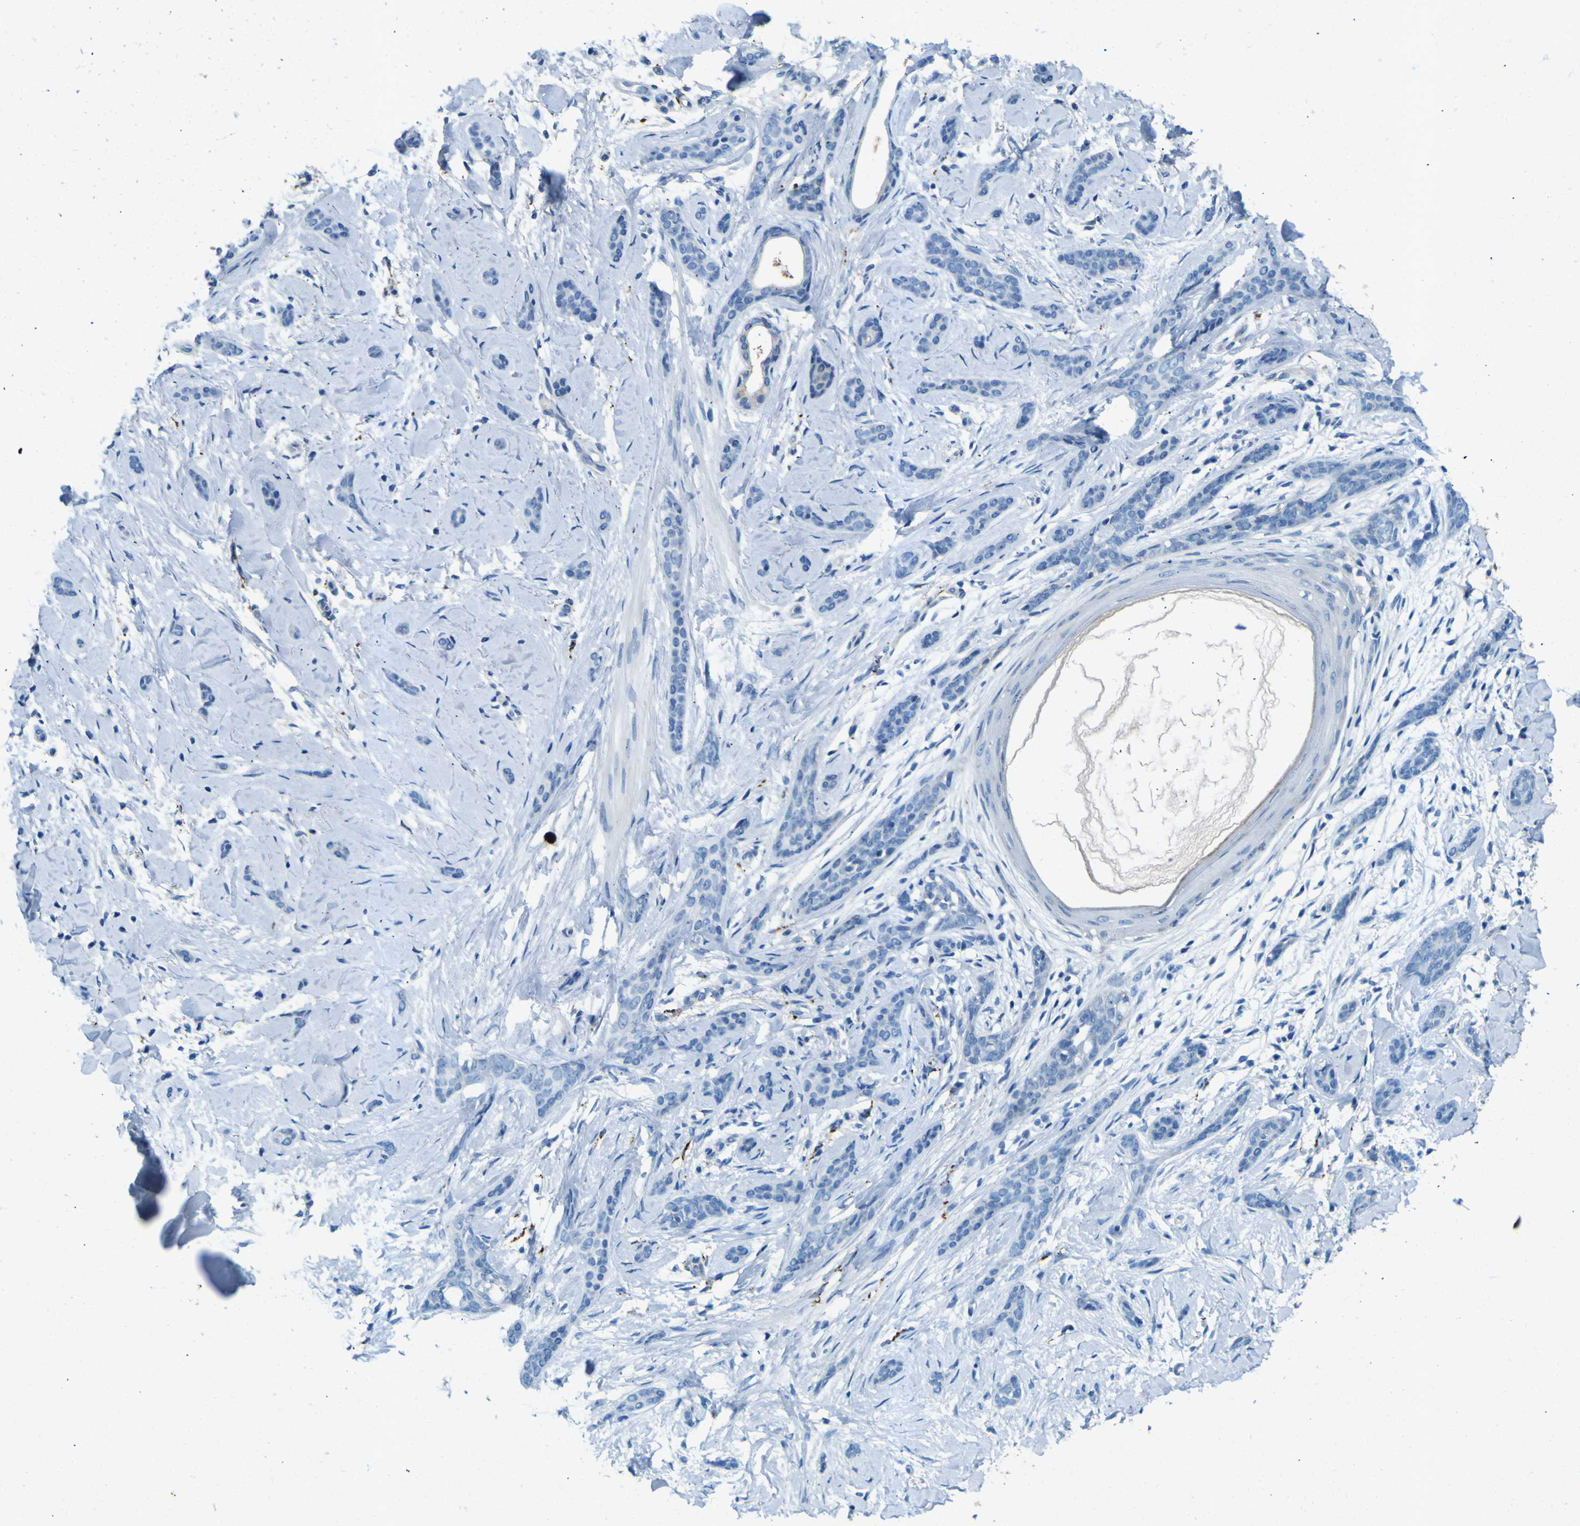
{"staining": {"intensity": "negative", "quantity": "none", "location": "none"}, "tissue": "skin cancer", "cell_type": "Tumor cells", "image_type": "cancer", "snomed": [{"axis": "morphology", "description": "Basal cell carcinoma"}, {"axis": "morphology", "description": "Adnexal tumor, benign"}, {"axis": "topography", "description": "Skin"}], "caption": "Skin benign adnexal tumor was stained to show a protein in brown. There is no significant positivity in tumor cells.", "gene": "PDE9A", "patient": {"sex": "female", "age": 42}}